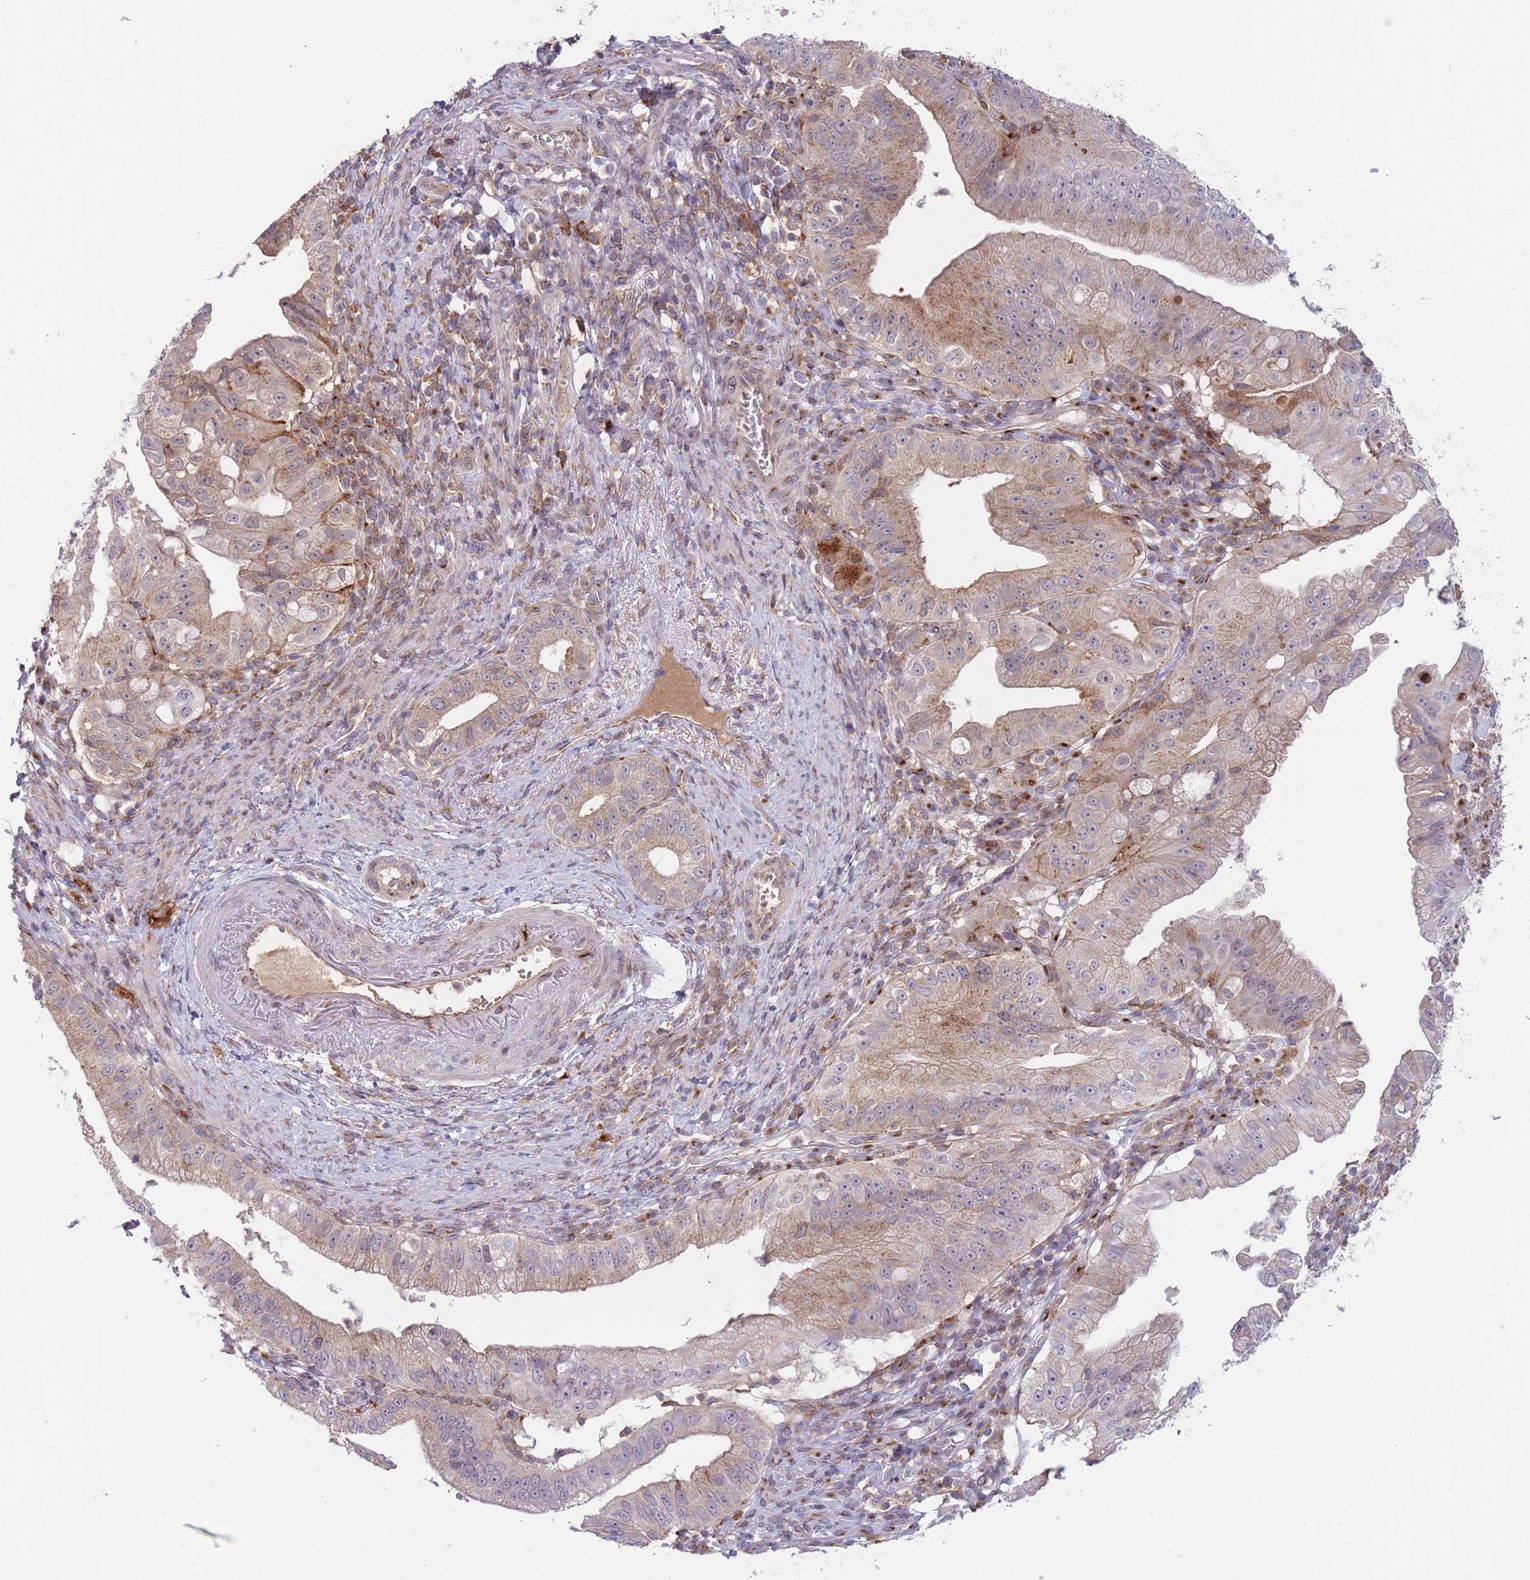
{"staining": {"intensity": "weak", "quantity": "25%-75%", "location": "cytoplasmic/membranous"}, "tissue": "pancreatic cancer", "cell_type": "Tumor cells", "image_type": "cancer", "snomed": [{"axis": "morphology", "description": "Adenocarcinoma, NOS"}, {"axis": "topography", "description": "Pancreas"}], "caption": "Protein analysis of pancreatic cancer (adenocarcinoma) tissue demonstrates weak cytoplasmic/membranous expression in approximately 25%-75% of tumor cells.", "gene": "BTBD7", "patient": {"sex": "male", "age": 70}}